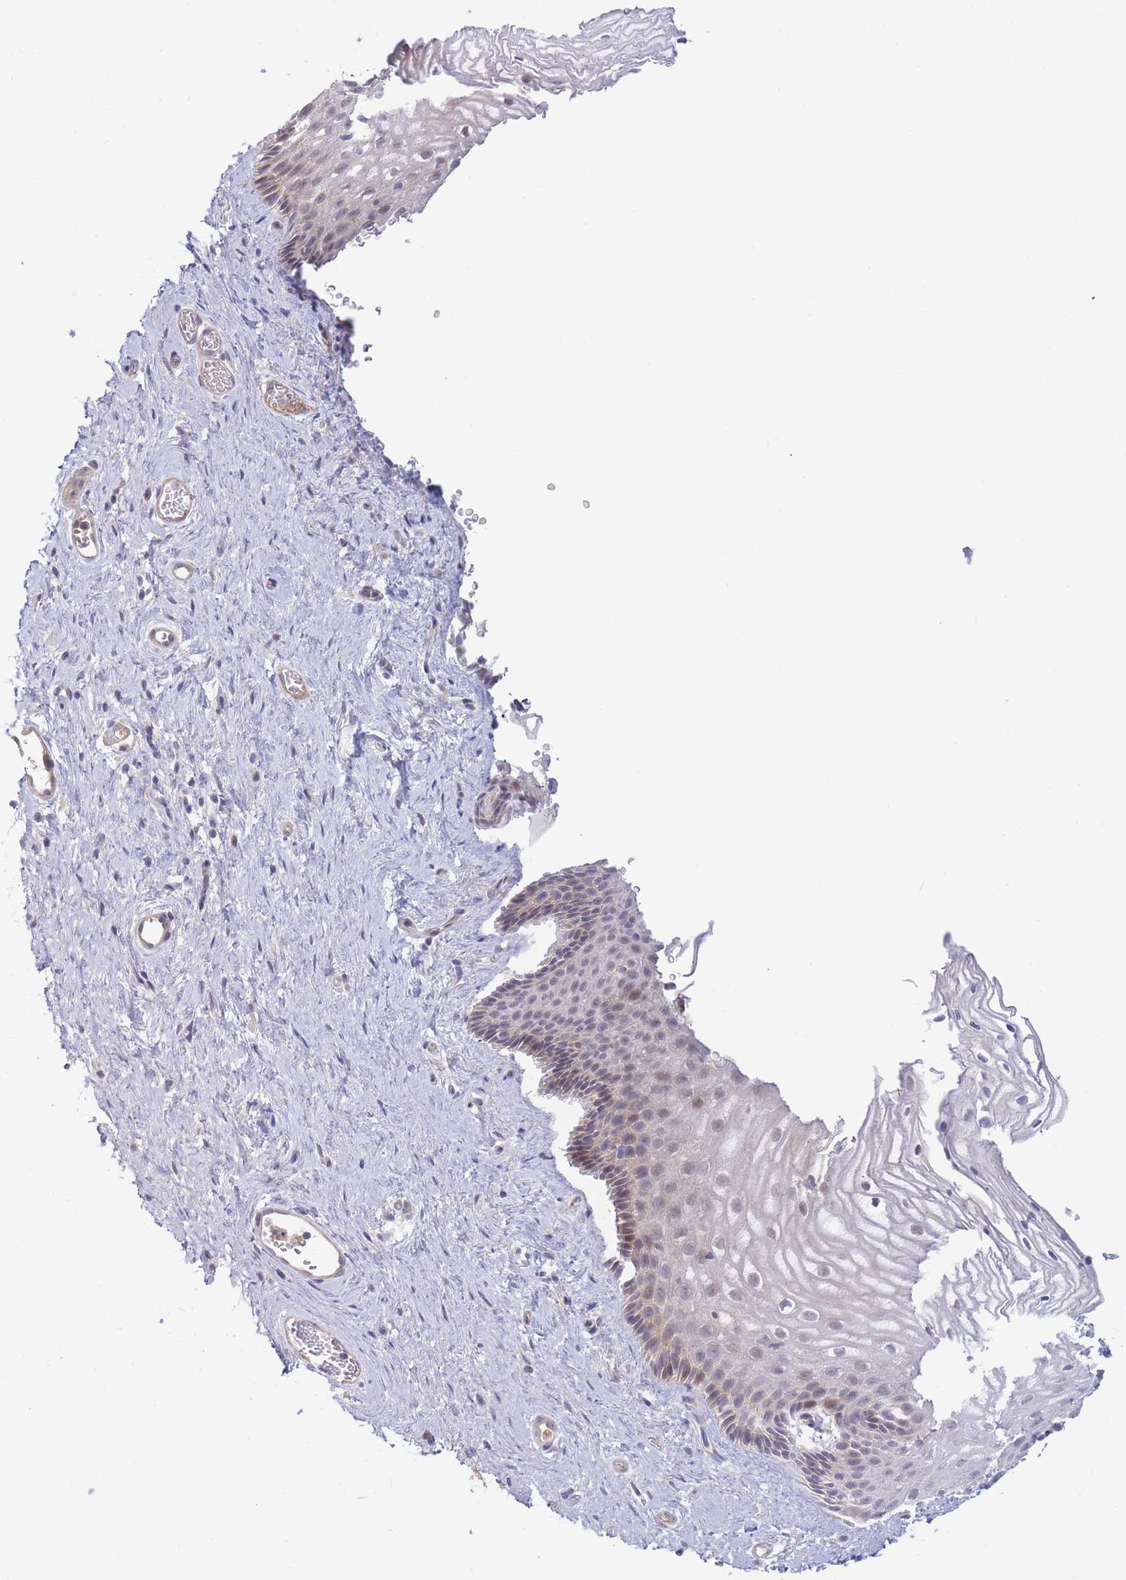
{"staining": {"intensity": "negative", "quantity": "none", "location": "none"}, "tissue": "vagina", "cell_type": "Squamous epithelial cells", "image_type": "normal", "snomed": [{"axis": "morphology", "description": "Normal tissue, NOS"}, {"axis": "topography", "description": "Vagina"}], "caption": "High magnification brightfield microscopy of benign vagina stained with DAB (brown) and counterstained with hematoxylin (blue): squamous epithelial cells show no significant expression.", "gene": "APOL4", "patient": {"sex": "female", "age": 47}}